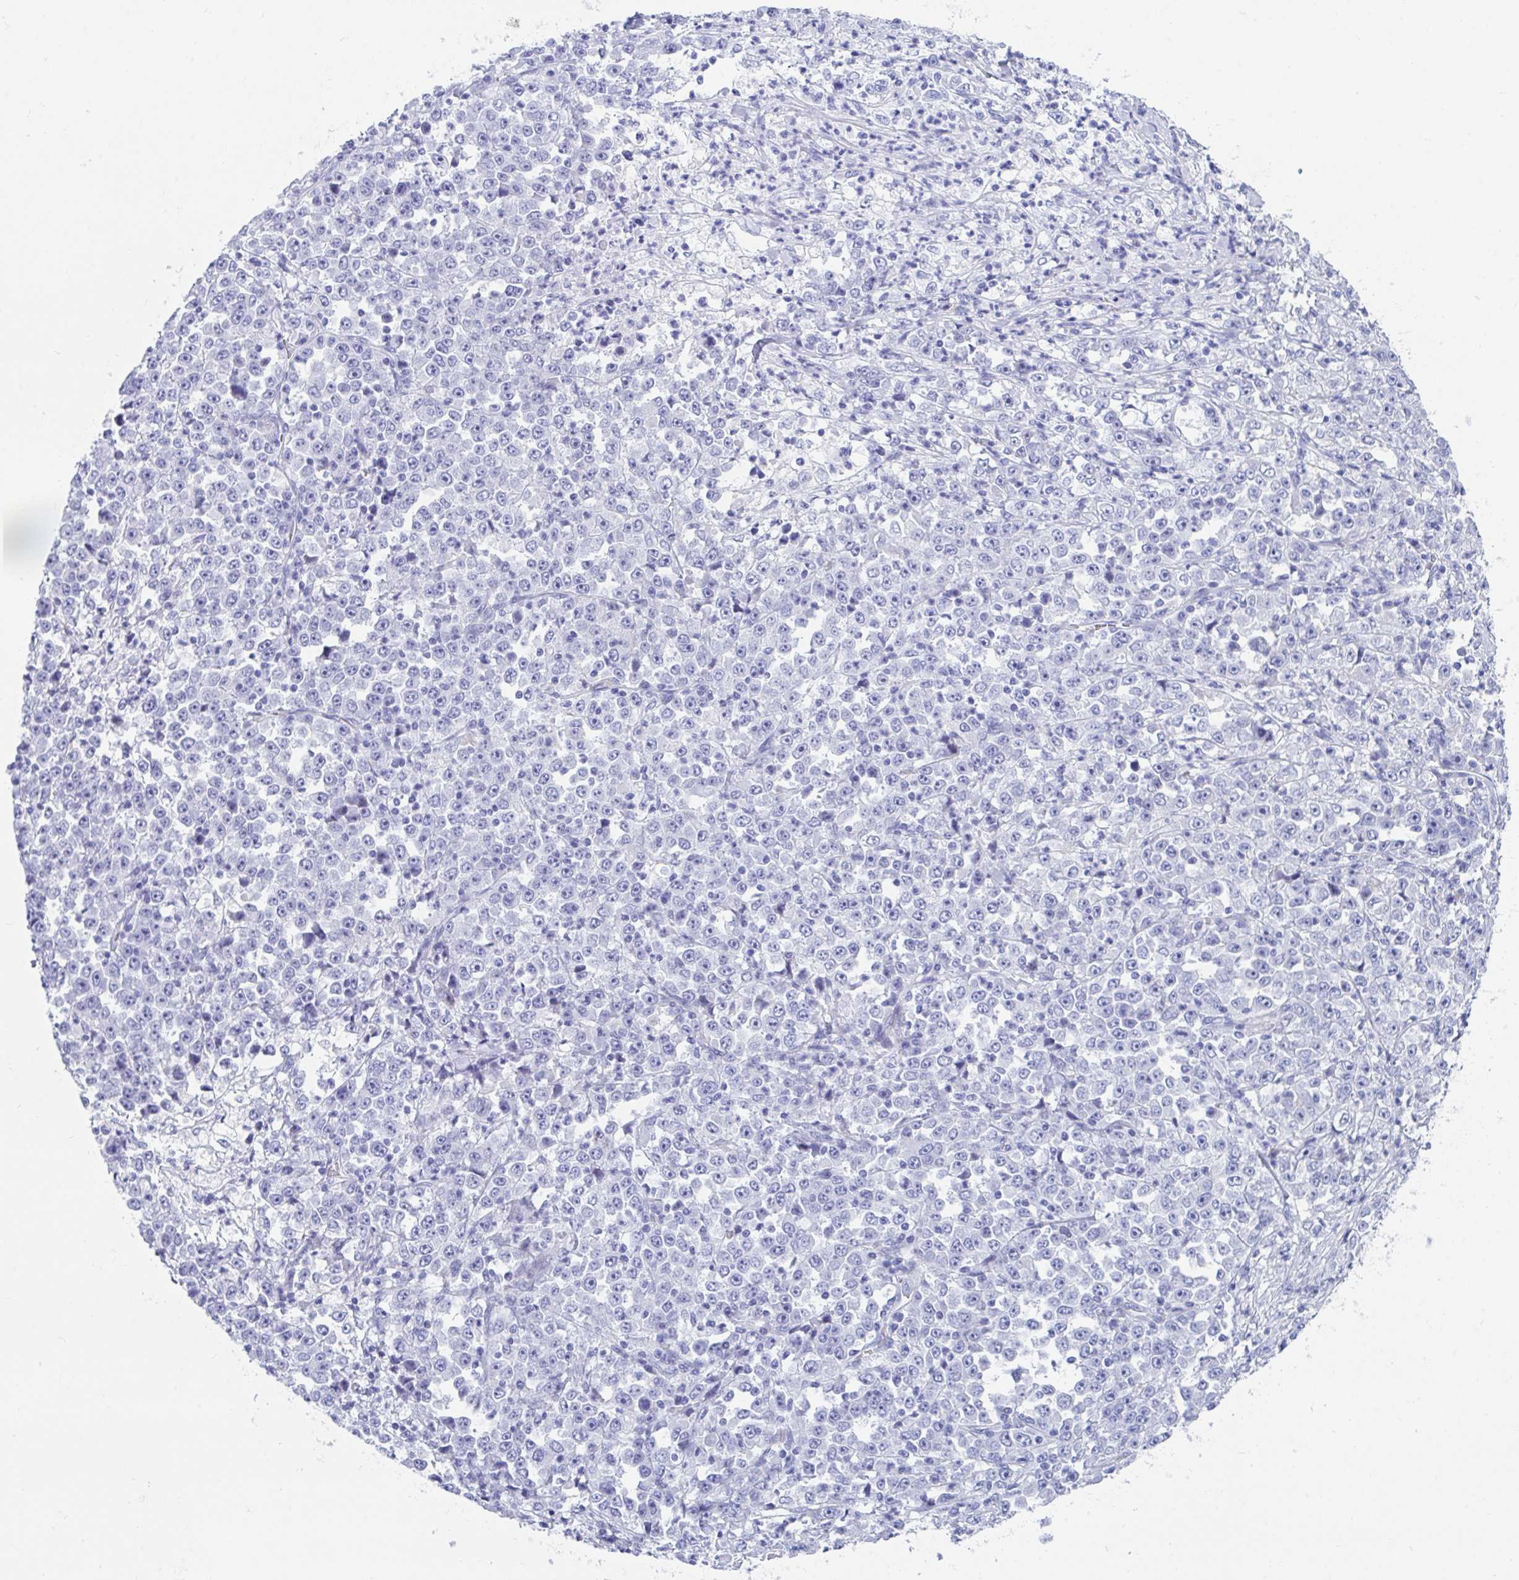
{"staining": {"intensity": "negative", "quantity": "none", "location": "none"}, "tissue": "stomach cancer", "cell_type": "Tumor cells", "image_type": "cancer", "snomed": [{"axis": "morphology", "description": "Normal tissue, NOS"}, {"axis": "morphology", "description": "Adenocarcinoma, NOS"}, {"axis": "topography", "description": "Stomach, upper"}, {"axis": "topography", "description": "Stomach"}], "caption": "Human stomach adenocarcinoma stained for a protein using immunohistochemistry reveals no staining in tumor cells.", "gene": "TTC30B", "patient": {"sex": "male", "age": 59}}